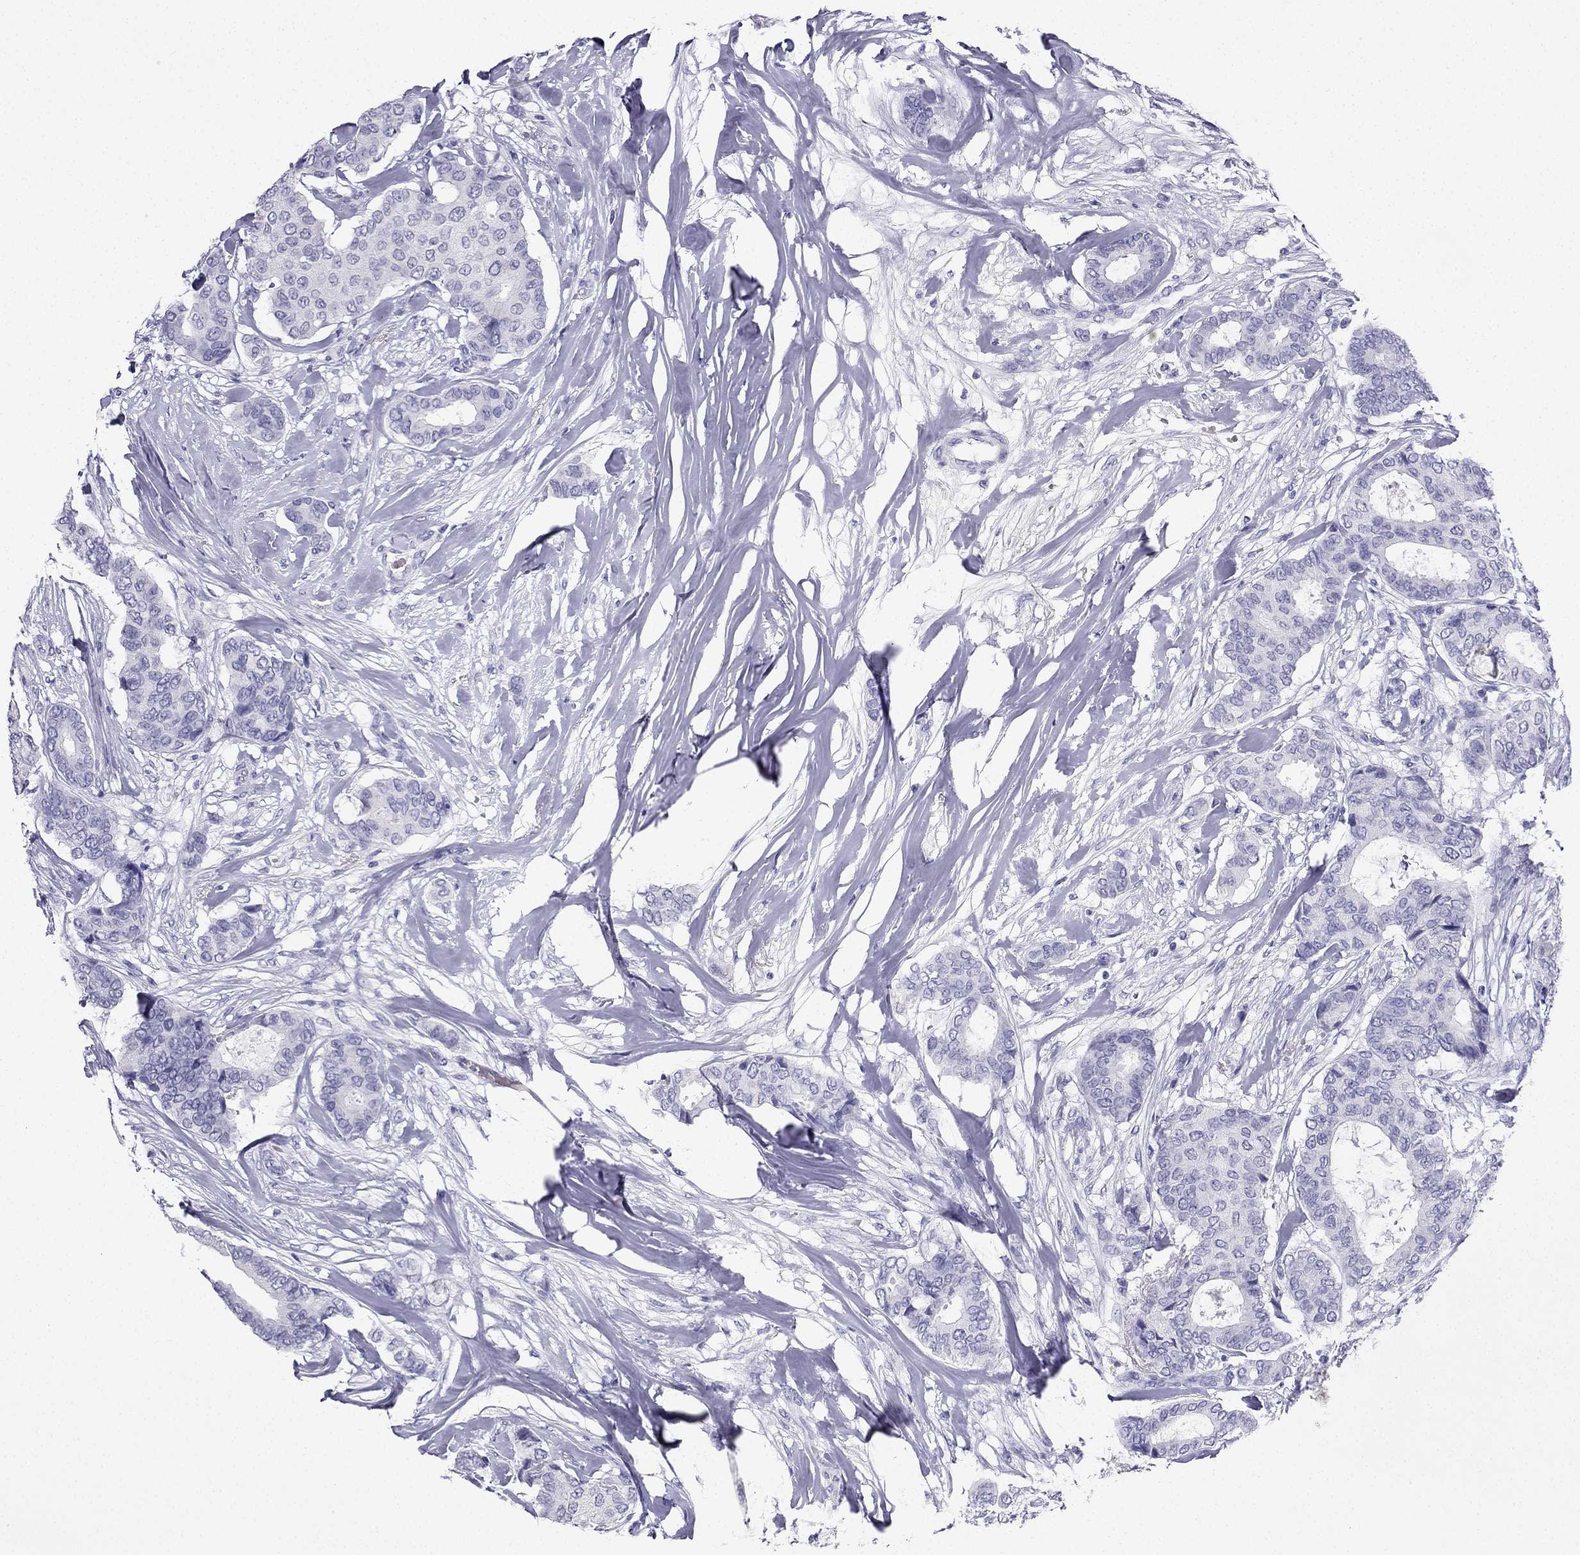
{"staining": {"intensity": "negative", "quantity": "none", "location": "none"}, "tissue": "breast cancer", "cell_type": "Tumor cells", "image_type": "cancer", "snomed": [{"axis": "morphology", "description": "Duct carcinoma"}, {"axis": "topography", "description": "Breast"}], "caption": "A high-resolution photomicrograph shows immunohistochemistry (IHC) staining of intraductal carcinoma (breast), which displays no significant staining in tumor cells.", "gene": "NPTX1", "patient": {"sex": "female", "age": 75}}